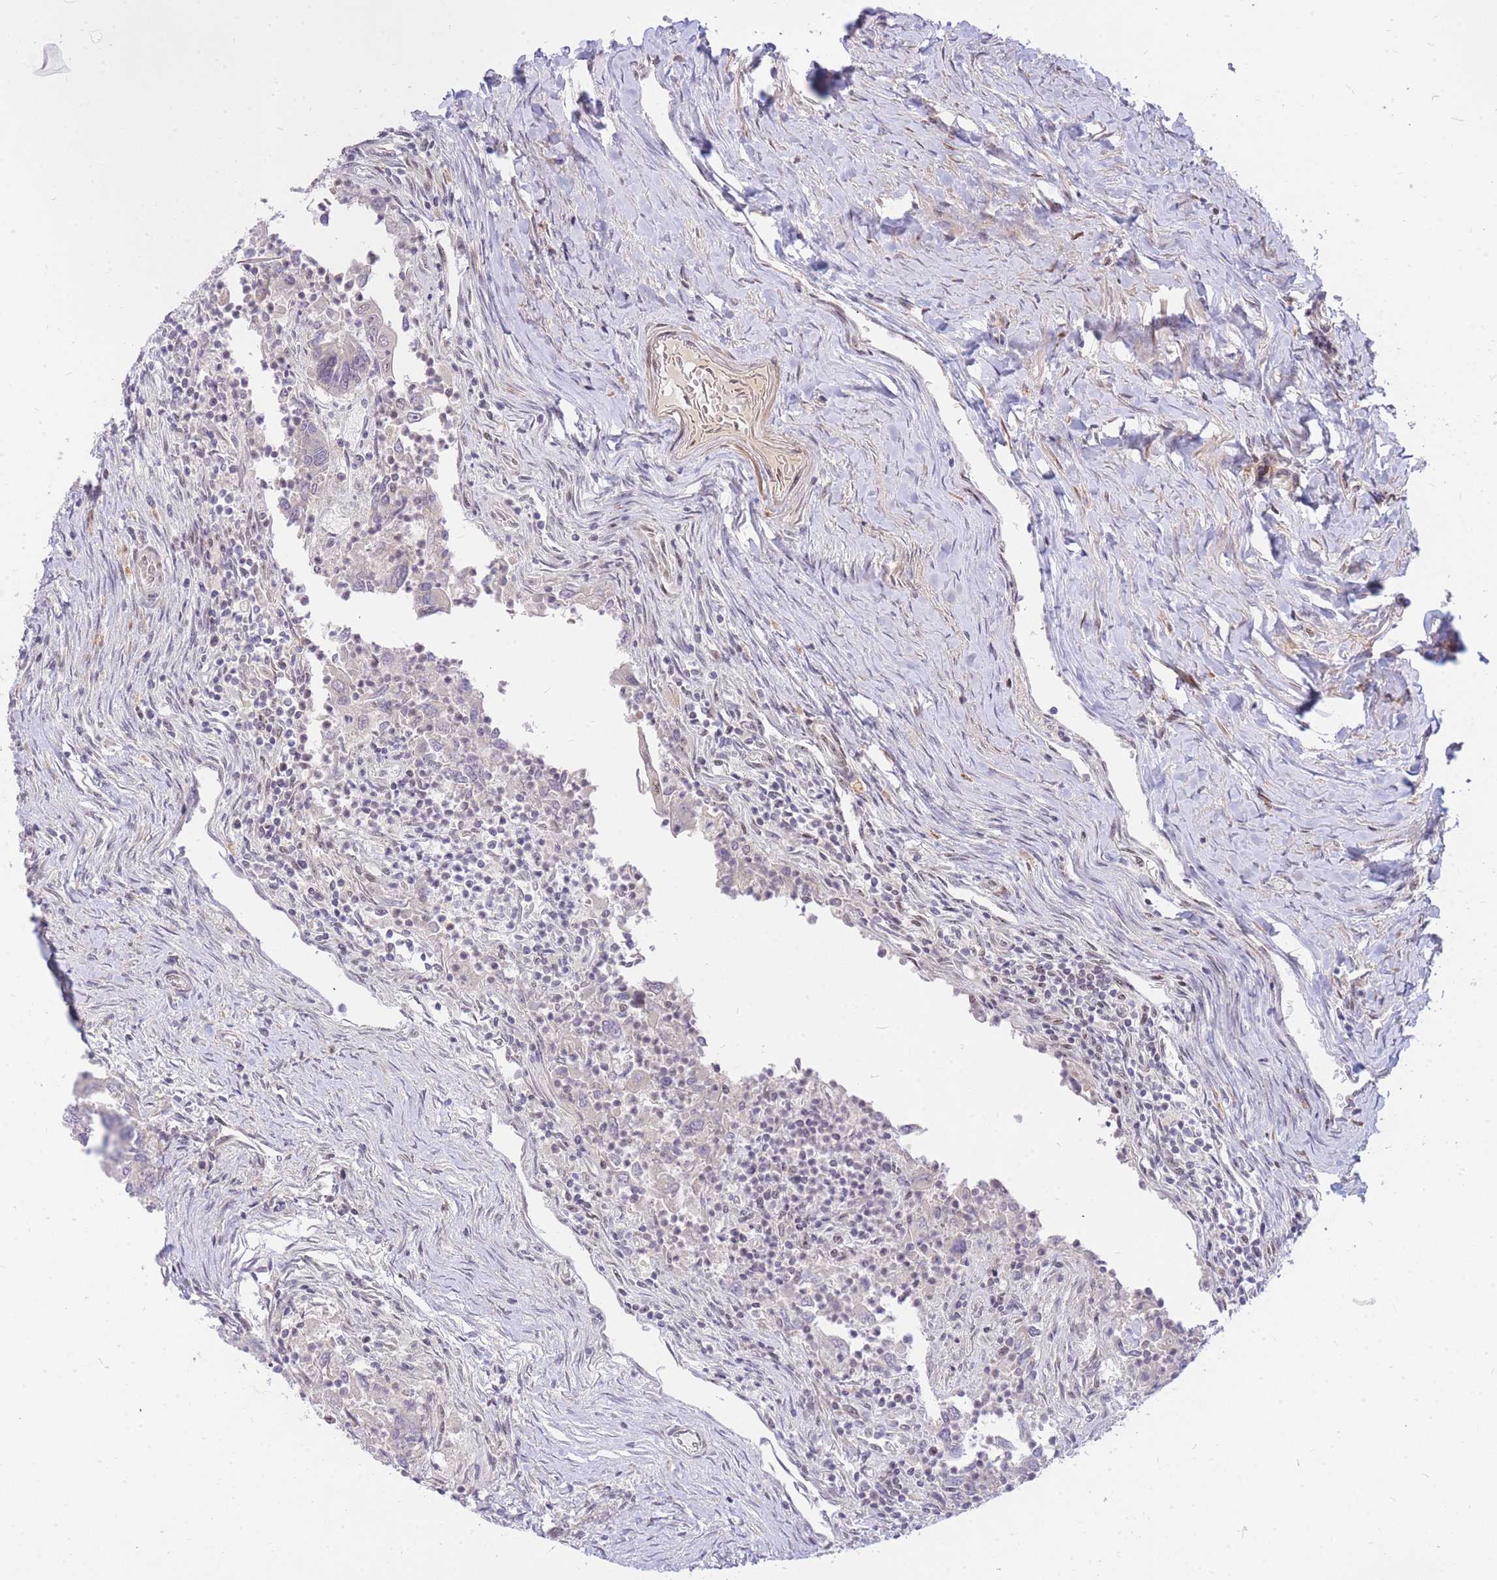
{"staining": {"intensity": "negative", "quantity": "none", "location": "none"}, "tissue": "colorectal cancer", "cell_type": "Tumor cells", "image_type": "cancer", "snomed": [{"axis": "morphology", "description": "Adenocarcinoma, NOS"}, {"axis": "topography", "description": "Colon"}], "caption": "The IHC image has no significant positivity in tumor cells of colorectal cancer (adenocarcinoma) tissue.", "gene": "TLE2", "patient": {"sex": "female", "age": 67}}